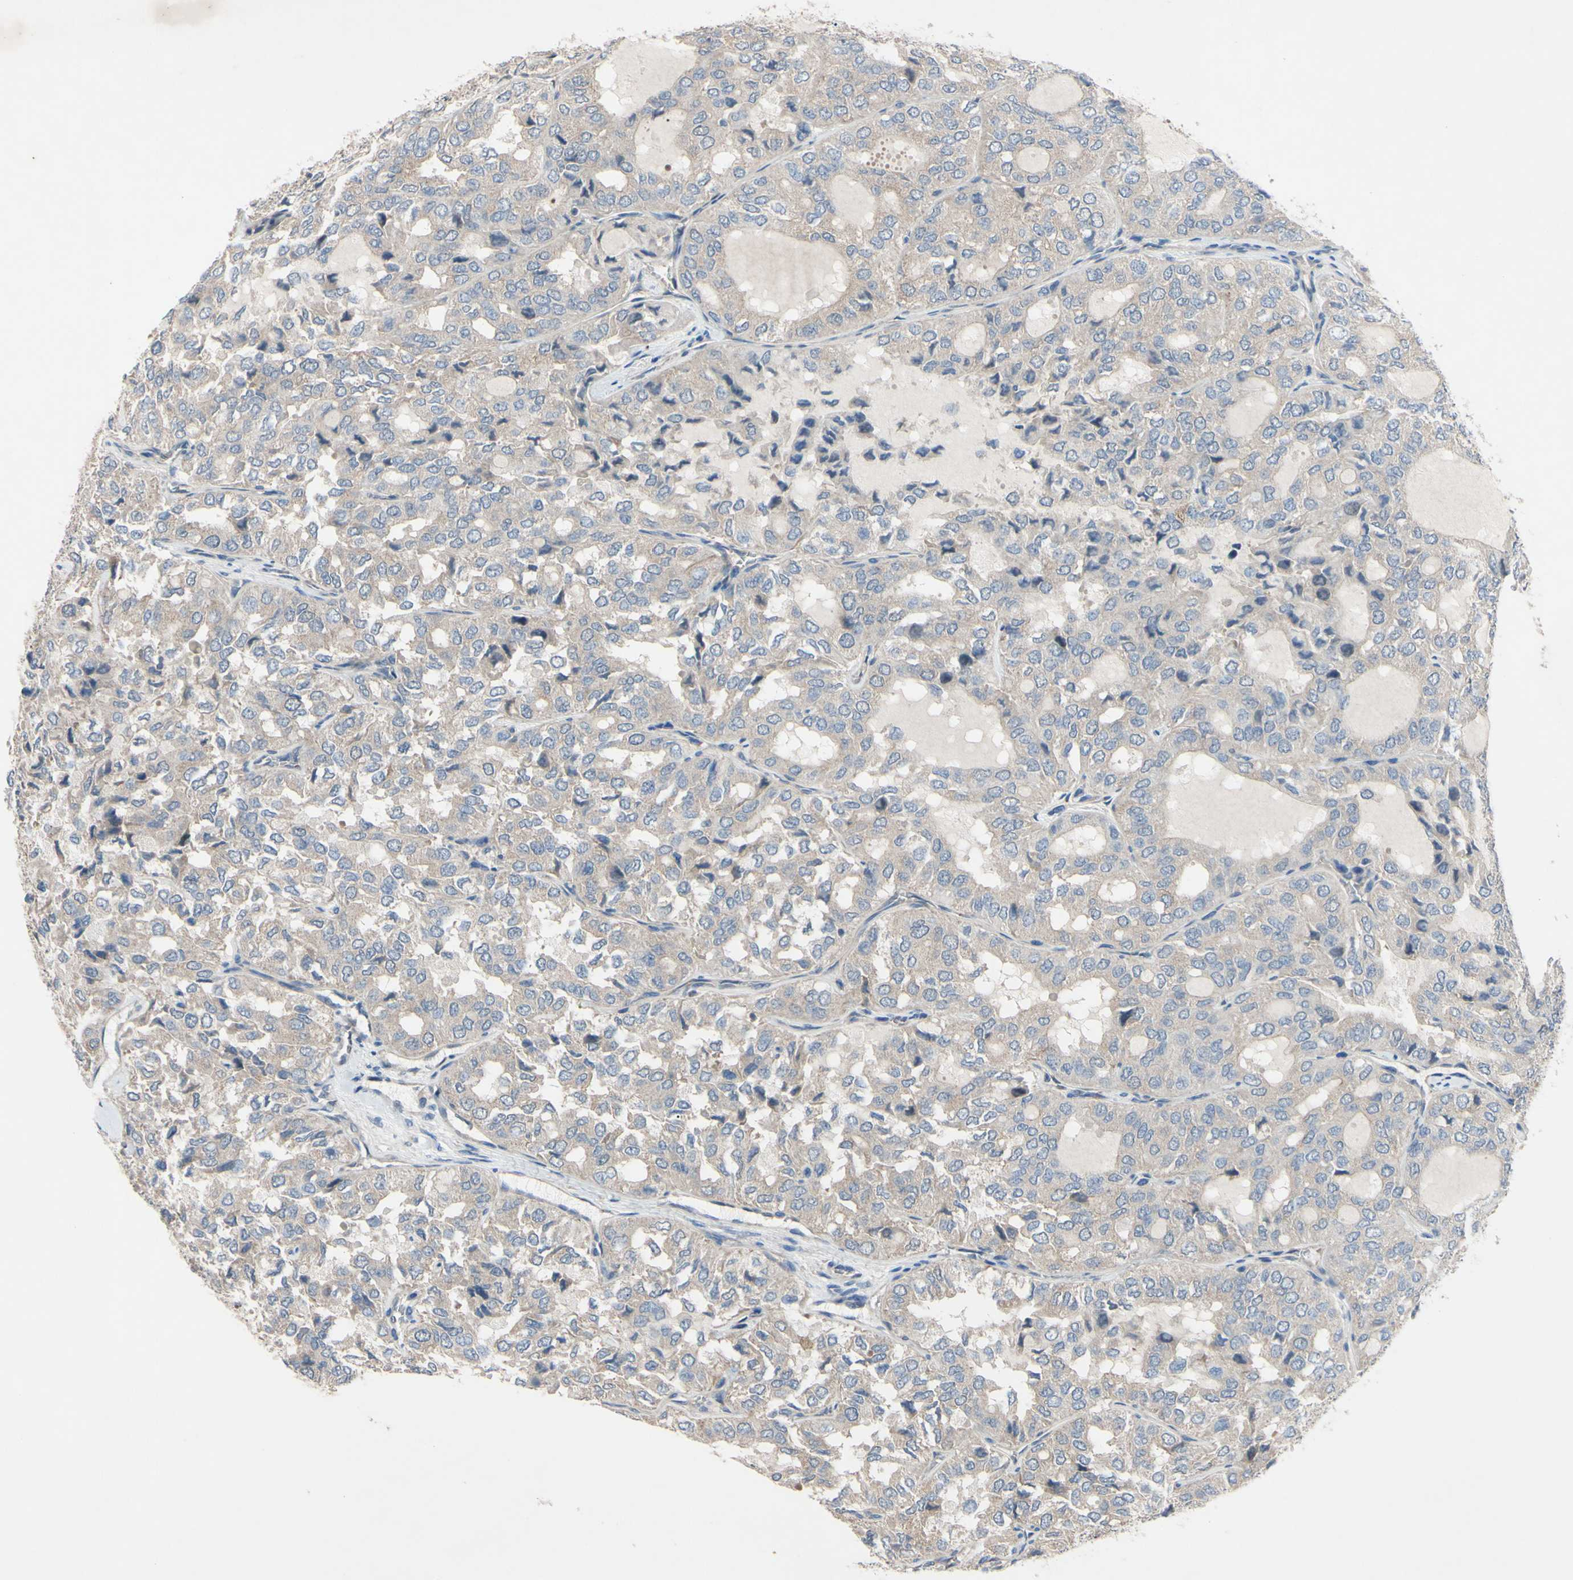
{"staining": {"intensity": "weak", "quantity": ">75%", "location": "cytoplasmic/membranous"}, "tissue": "thyroid cancer", "cell_type": "Tumor cells", "image_type": "cancer", "snomed": [{"axis": "morphology", "description": "Follicular adenoma carcinoma, NOS"}, {"axis": "topography", "description": "Thyroid gland"}], "caption": "An image showing weak cytoplasmic/membranous expression in about >75% of tumor cells in thyroid cancer, as visualized by brown immunohistochemical staining.", "gene": "HILPDA", "patient": {"sex": "male", "age": 75}}